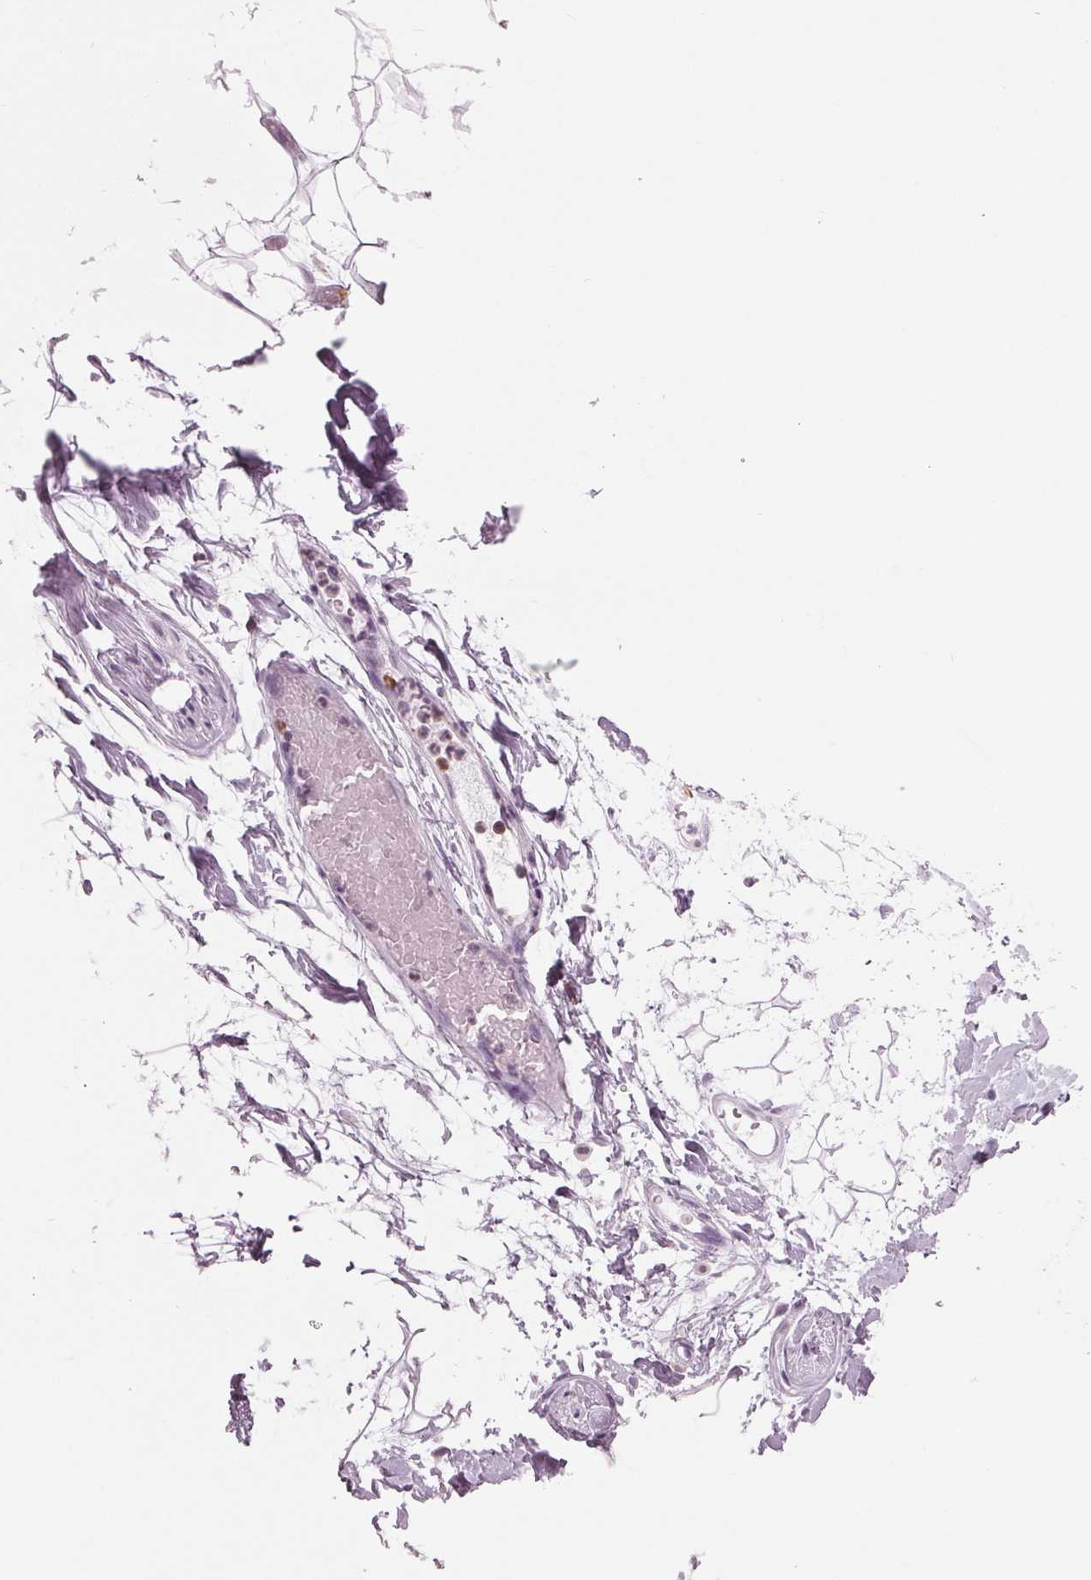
{"staining": {"intensity": "negative", "quantity": "none", "location": "none"}, "tissue": "adipose tissue", "cell_type": "Adipocytes", "image_type": "normal", "snomed": [{"axis": "morphology", "description": "Normal tissue, NOS"}, {"axis": "topography", "description": "Anal"}, {"axis": "topography", "description": "Peripheral nerve tissue"}], "caption": "Immunohistochemistry (IHC) of normal human adipose tissue demonstrates no positivity in adipocytes.", "gene": "BTLA", "patient": {"sex": "male", "age": 78}}